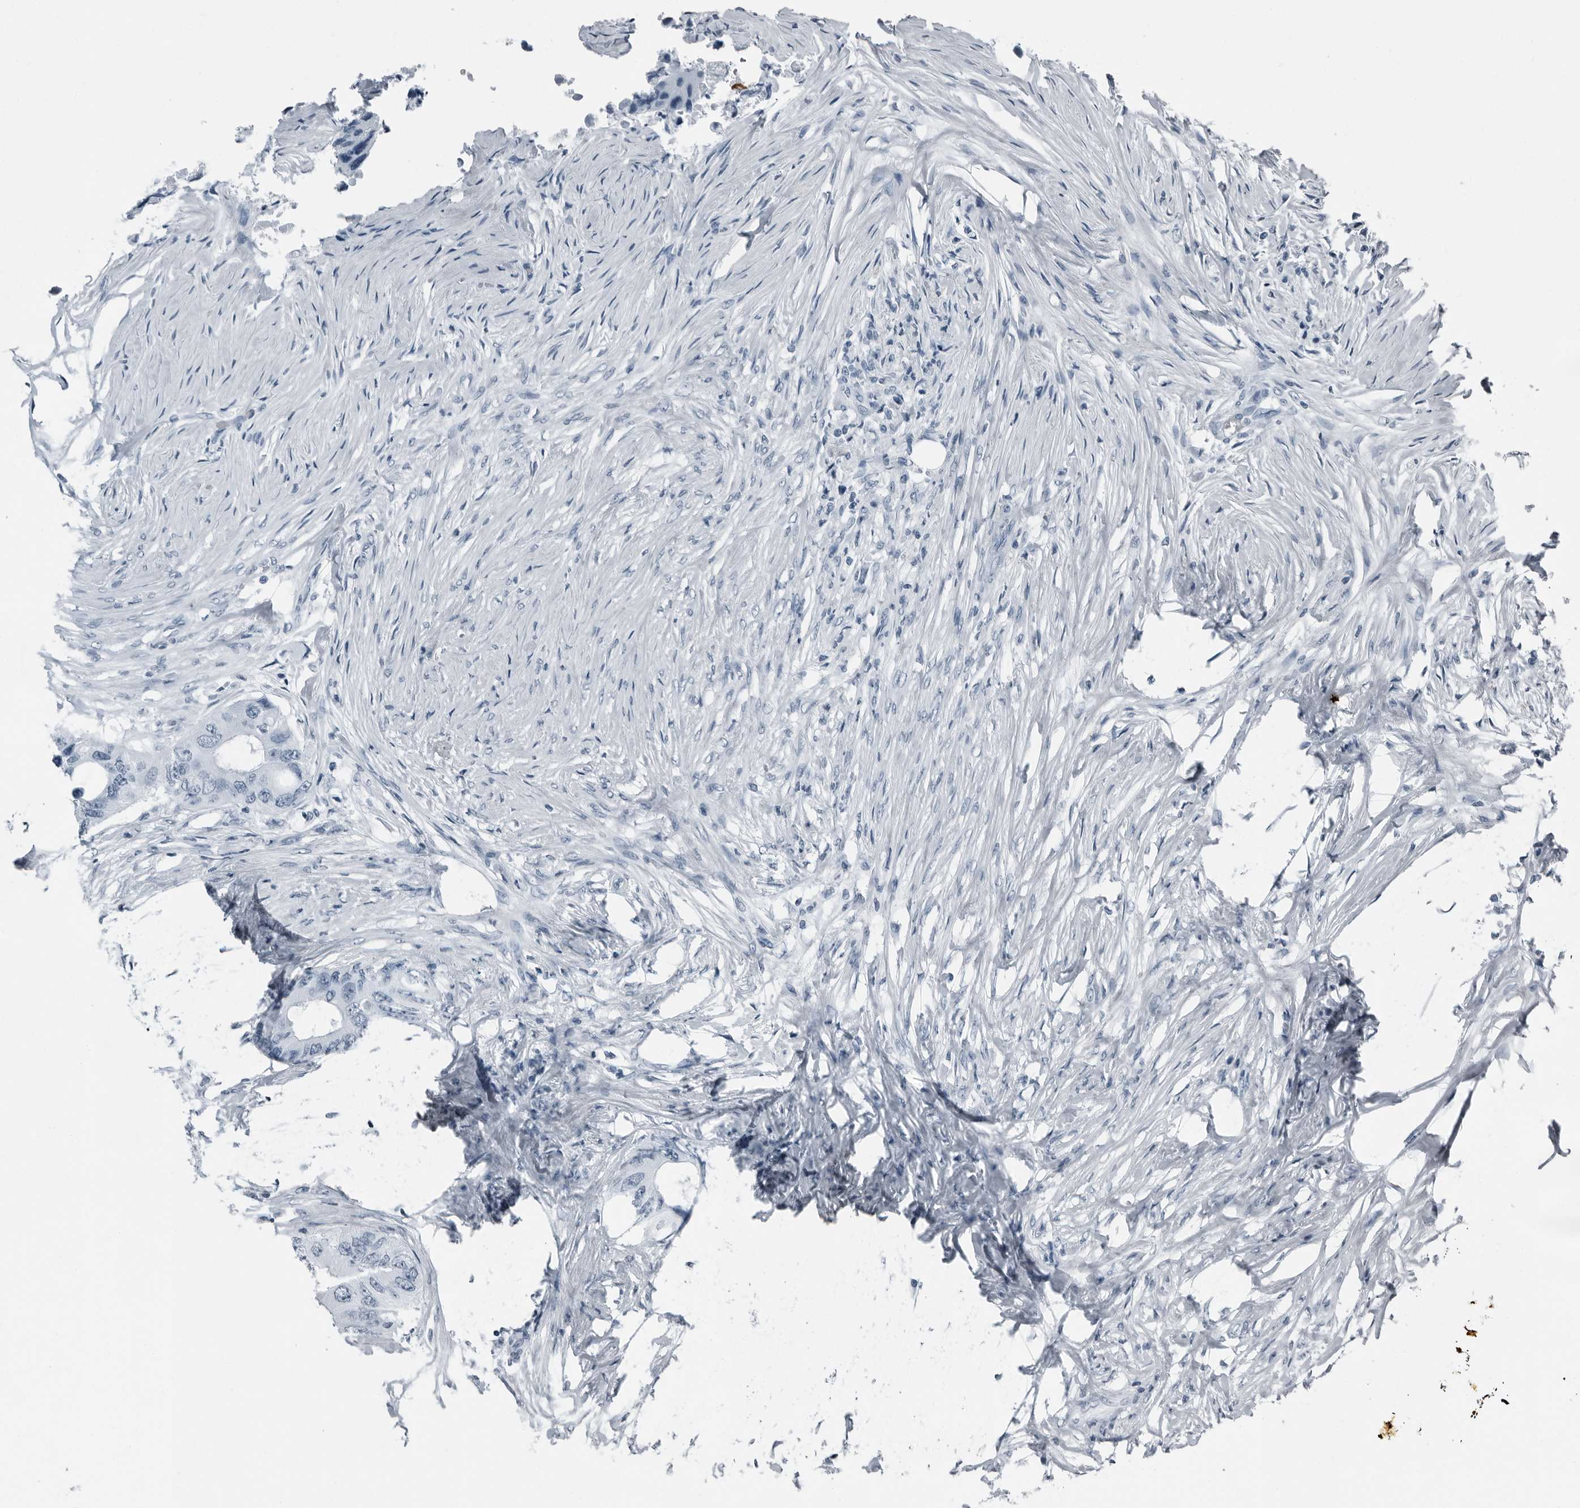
{"staining": {"intensity": "negative", "quantity": "none", "location": "none"}, "tissue": "colorectal cancer", "cell_type": "Tumor cells", "image_type": "cancer", "snomed": [{"axis": "morphology", "description": "Adenocarcinoma, NOS"}, {"axis": "topography", "description": "Colon"}], "caption": "IHC micrograph of neoplastic tissue: adenocarcinoma (colorectal) stained with DAB (3,3'-diaminobenzidine) shows no significant protein staining in tumor cells. Brightfield microscopy of IHC stained with DAB (brown) and hematoxylin (blue), captured at high magnification.", "gene": "PRSS1", "patient": {"sex": "male", "age": 71}}